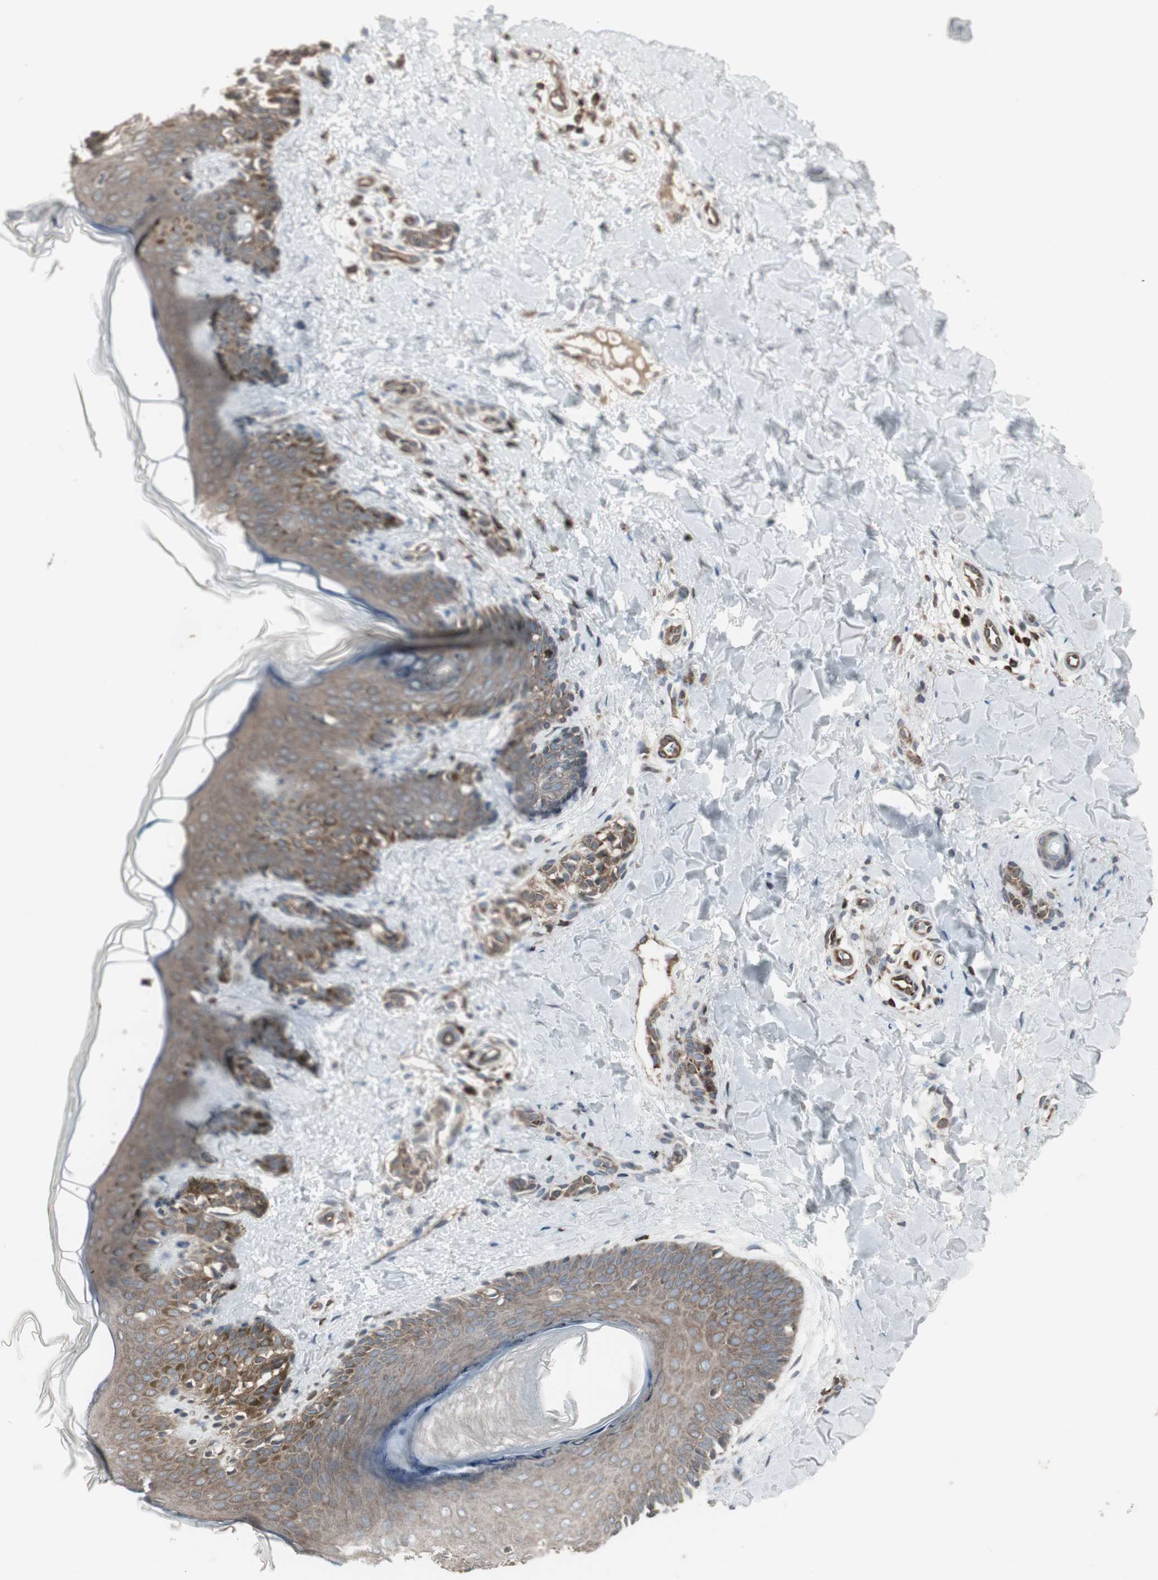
{"staining": {"intensity": "weak", "quantity": "25%-75%", "location": "cytoplasmic/membranous"}, "tissue": "skin", "cell_type": "Fibroblasts", "image_type": "normal", "snomed": [{"axis": "morphology", "description": "Normal tissue, NOS"}, {"axis": "topography", "description": "Skin"}], "caption": "Immunohistochemistry (IHC) histopathology image of benign skin stained for a protein (brown), which shows low levels of weak cytoplasmic/membranous positivity in approximately 25%-75% of fibroblasts.", "gene": "ARHGEF1", "patient": {"sex": "male", "age": 16}}